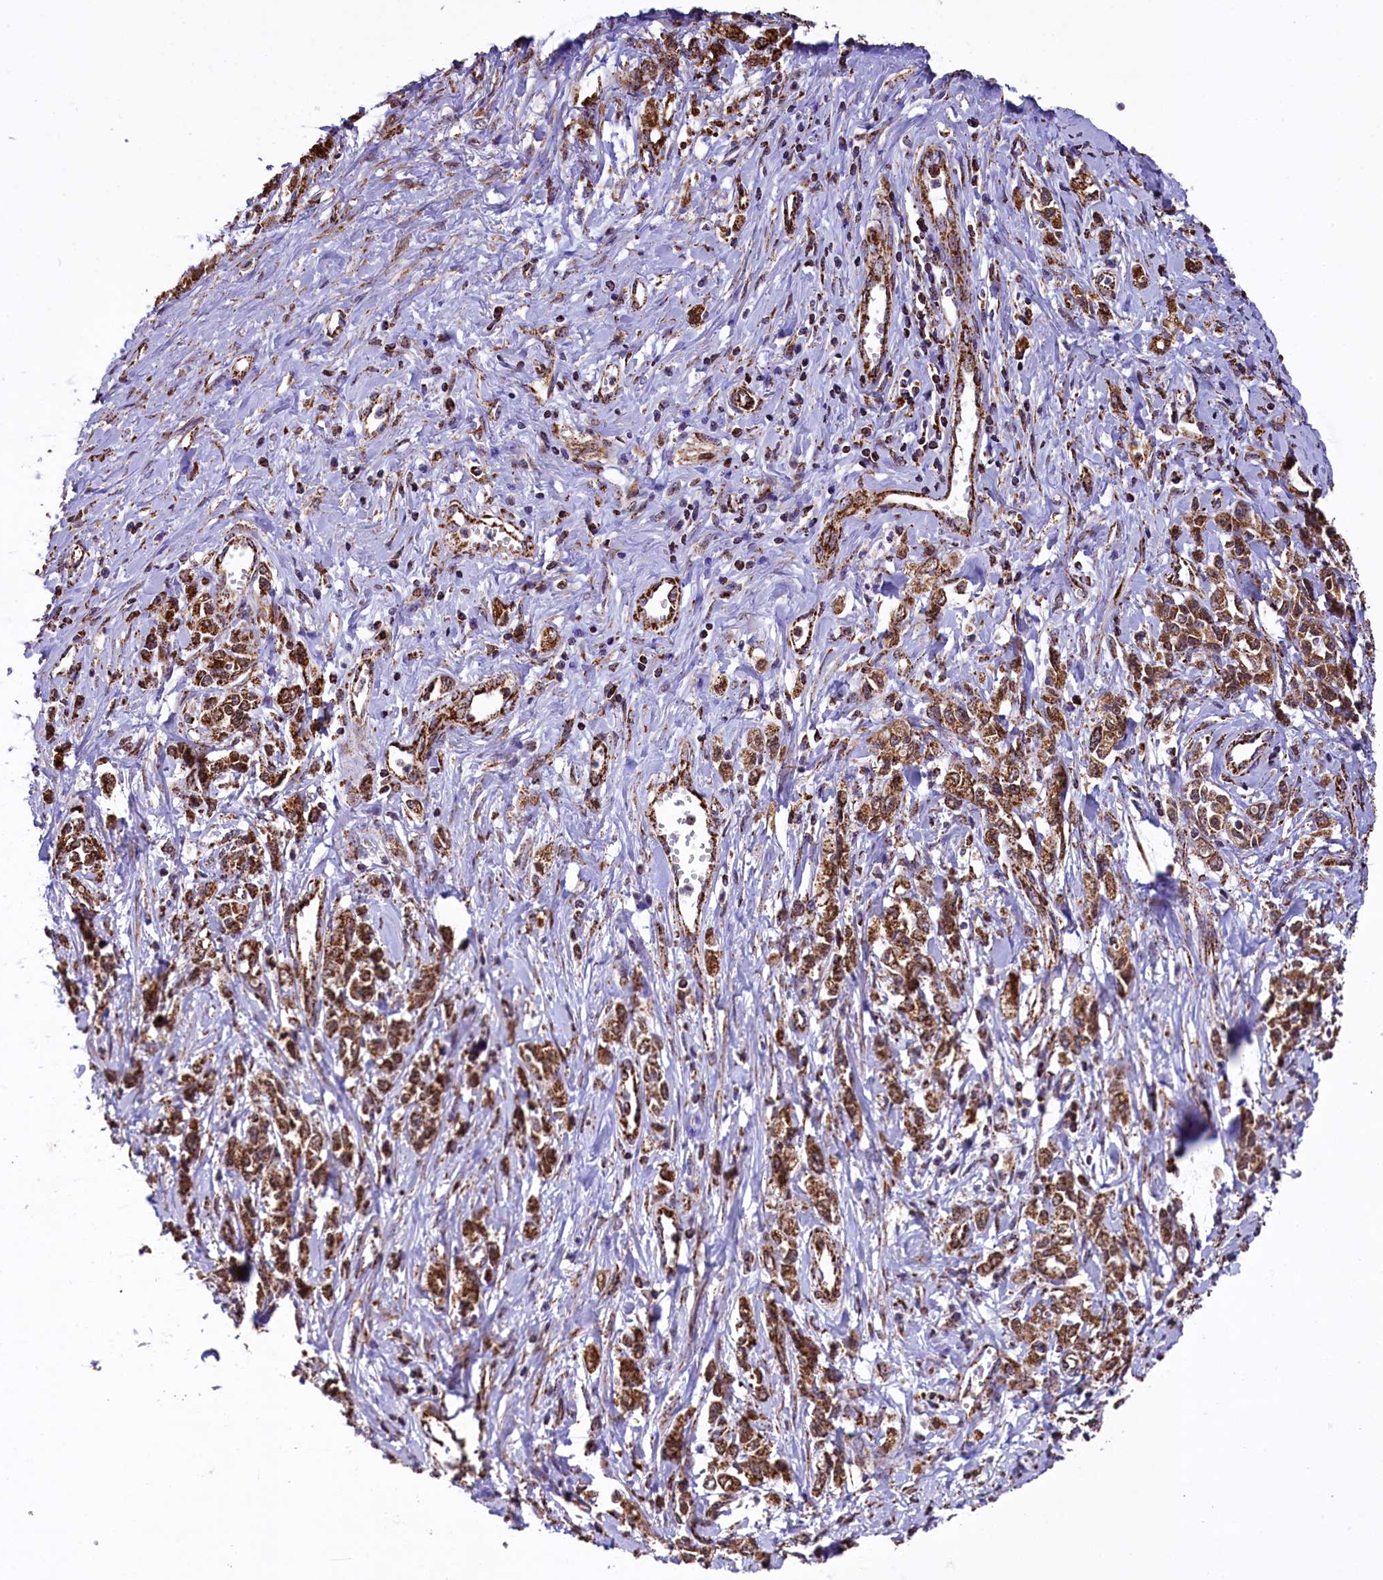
{"staining": {"intensity": "moderate", "quantity": ">75%", "location": "cytoplasmic/membranous"}, "tissue": "stomach cancer", "cell_type": "Tumor cells", "image_type": "cancer", "snomed": [{"axis": "morphology", "description": "Adenocarcinoma, NOS"}, {"axis": "topography", "description": "Stomach"}], "caption": "Stomach adenocarcinoma was stained to show a protein in brown. There is medium levels of moderate cytoplasmic/membranous positivity in about >75% of tumor cells. The staining is performed using DAB brown chromogen to label protein expression. The nuclei are counter-stained blue using hematoxylin.", "gene": "KLC2", "patient": {"sex": "female", "age": 76}}